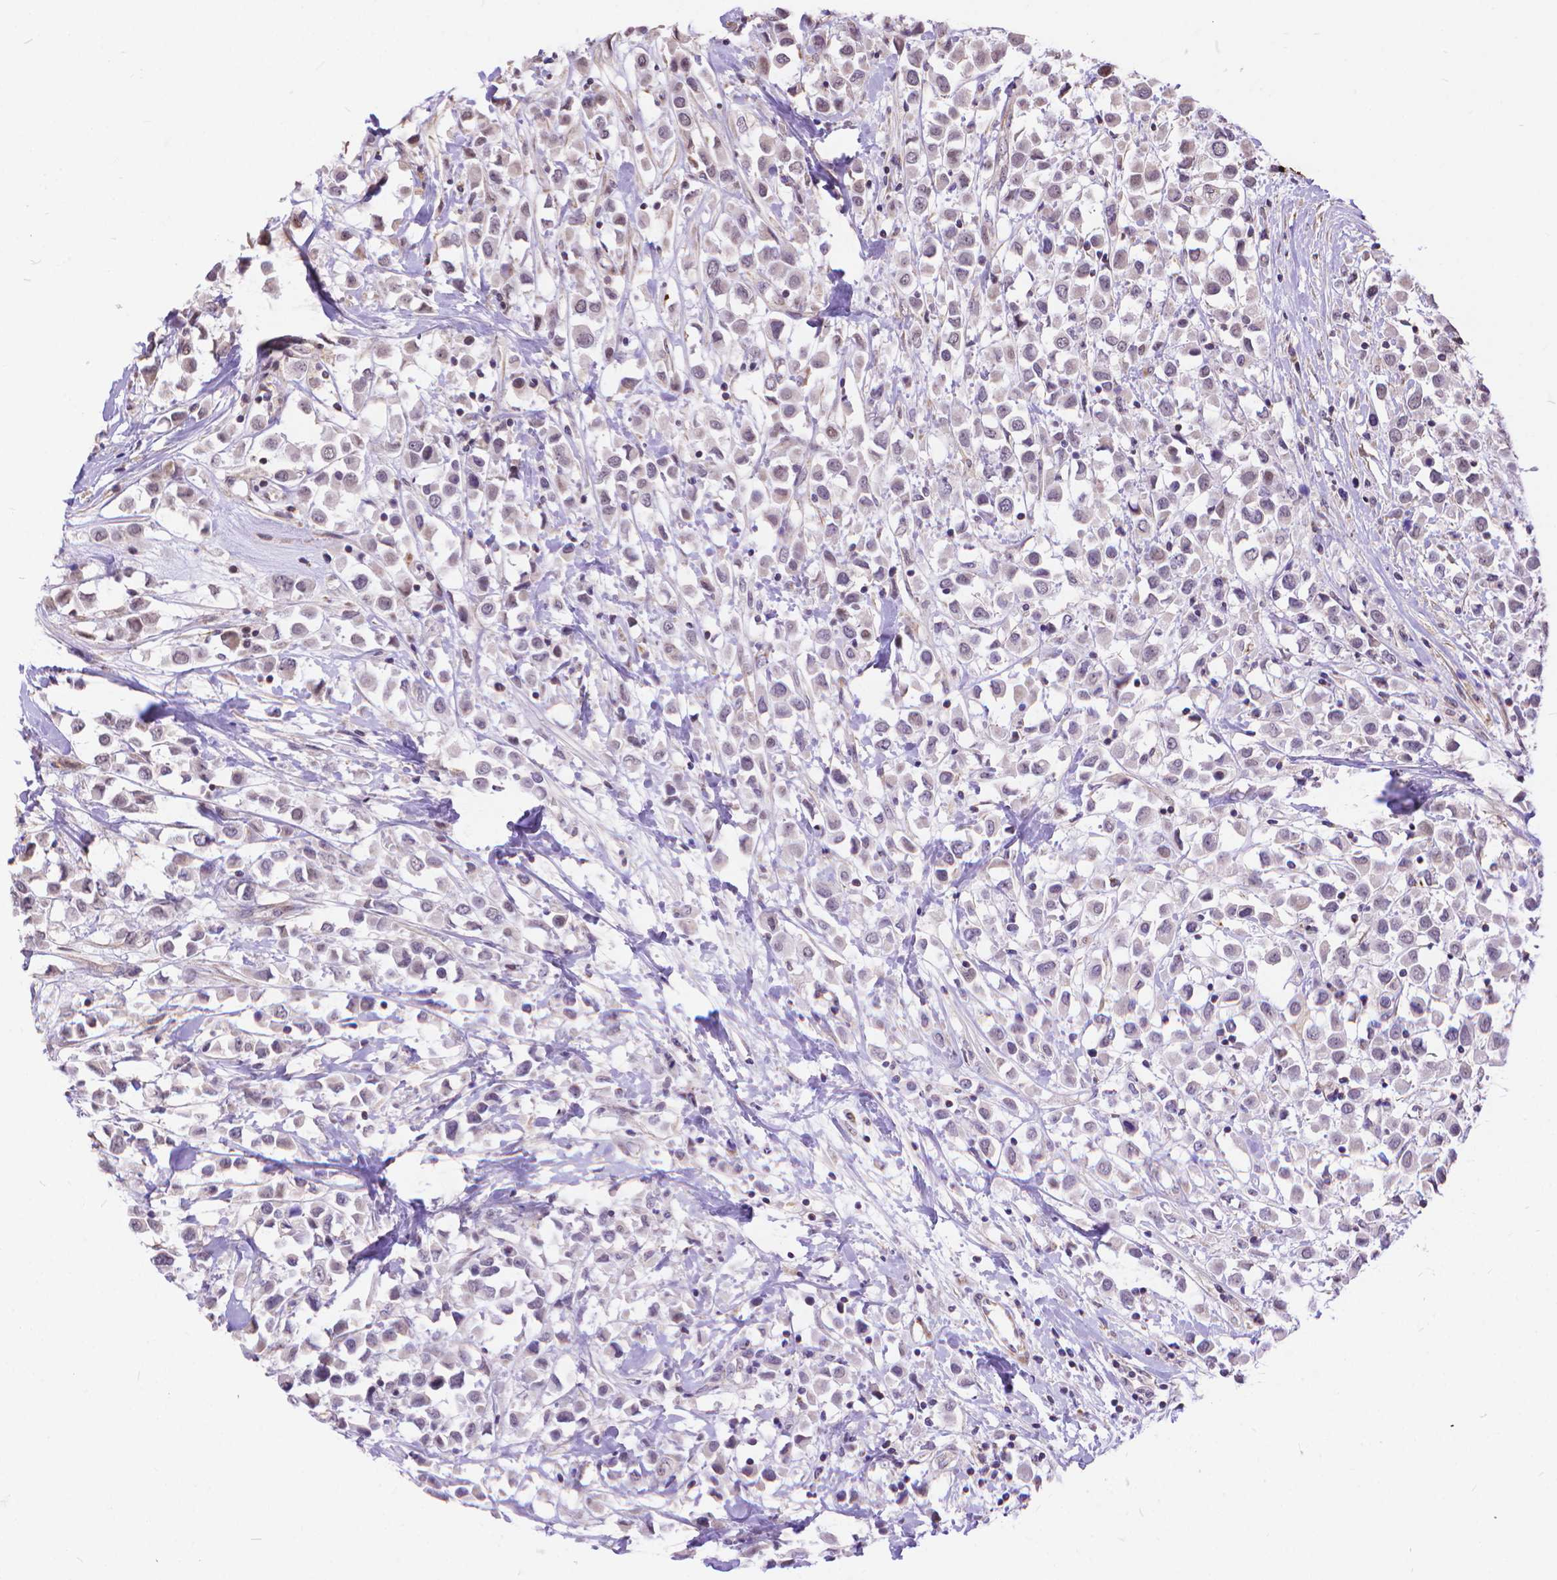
{"staining": {"intensity": "negative", "quantity": "none", "location": "none"}, "tissue": "breast cancer", "cell_type": "Tumor cells", "image_type": "cancer", "snomed": [{"axis": "morphology", "description": "Duct carcinoma"}, {"axis": "topography", "description": "Breast"}], "caption": "High power microscopy histopathology image of an immunohistochemistry micrograph of breast infiltrating ductal carcinoma, revealing no significant staining in tumor cells.", "gene": "TMEM135", "patient": {"sex": "female", "age": 61}}